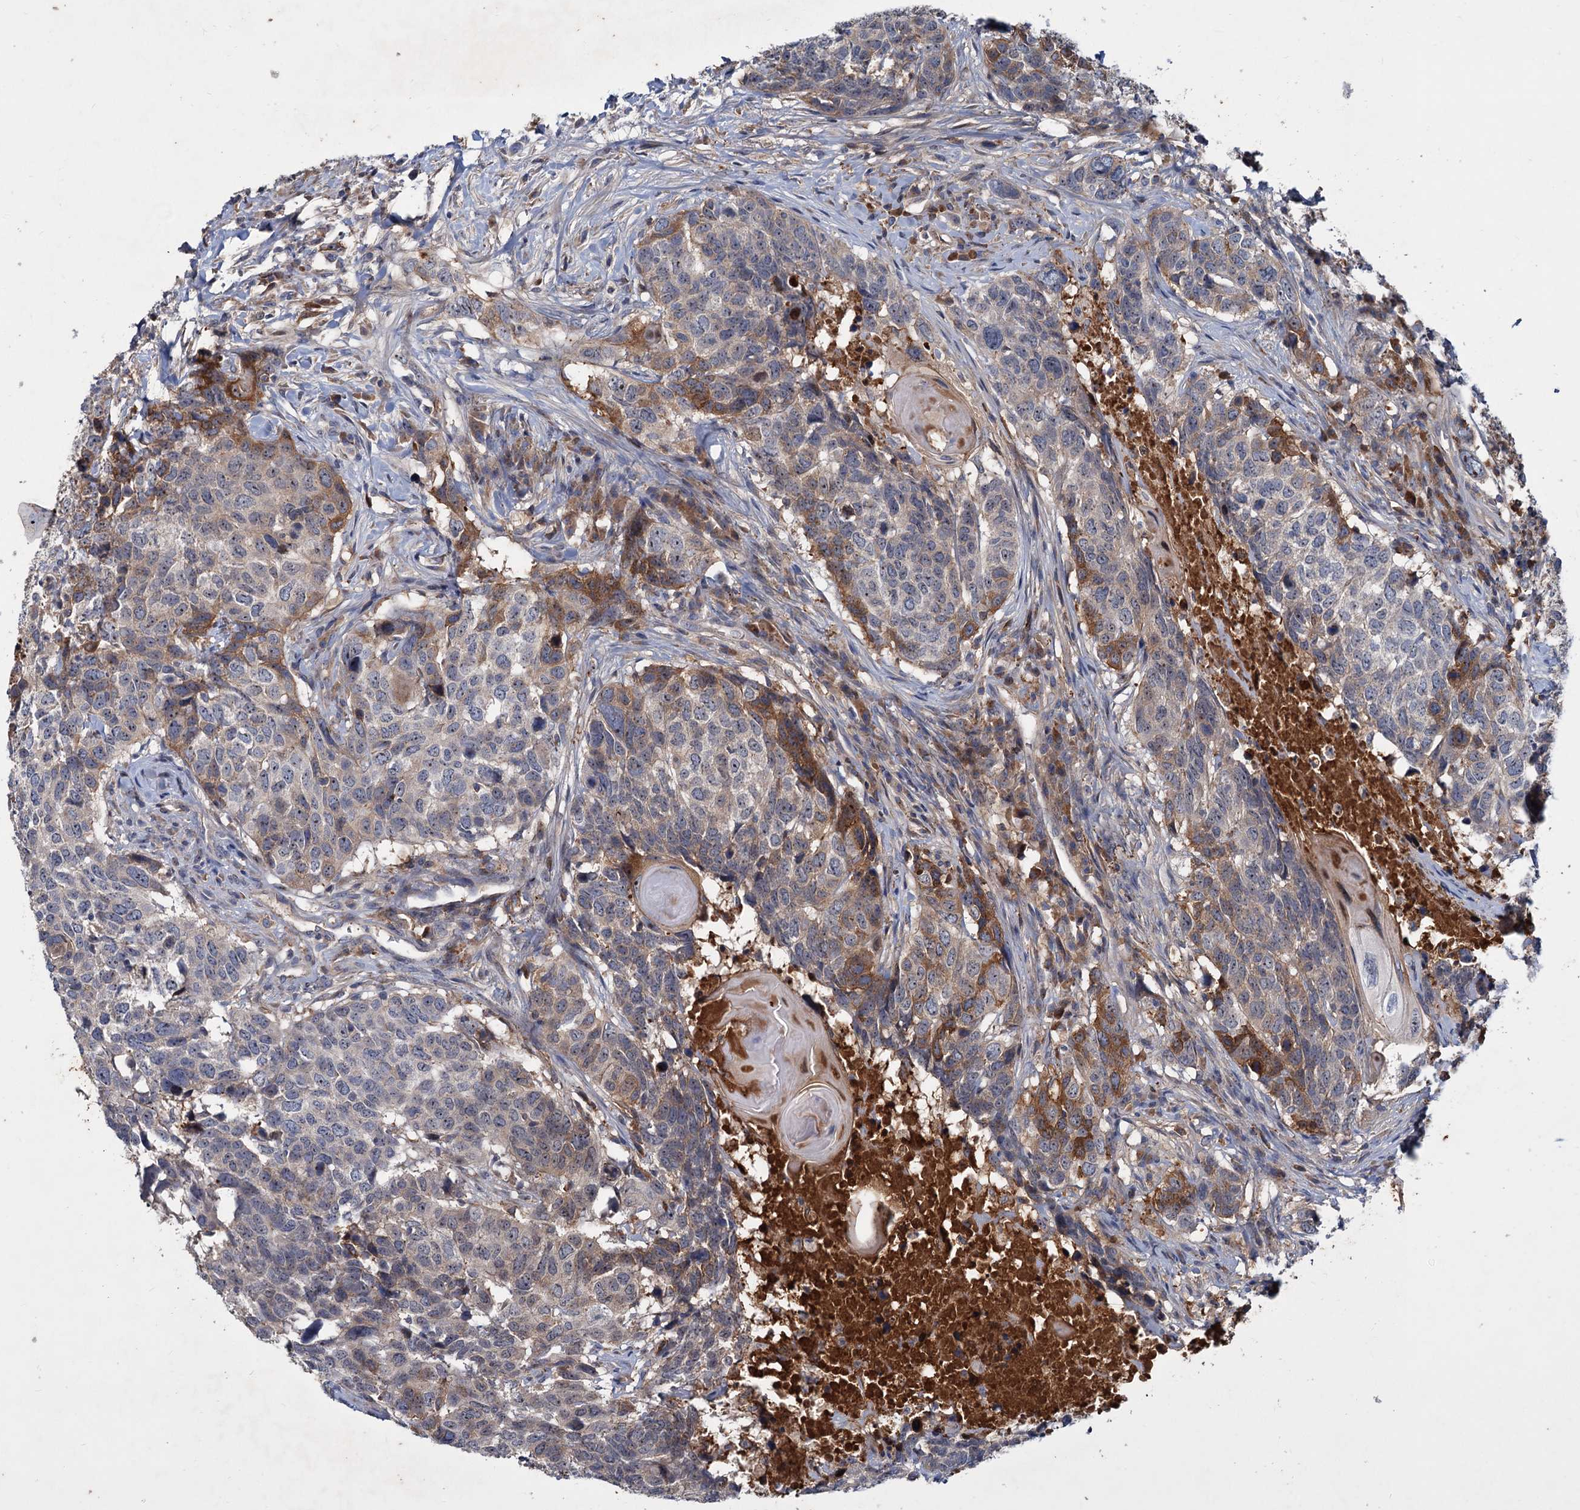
{"staining": {"intensity": "moderate", "quantity": "<25%", "location": "cytoplasmic/membranous"}, "tissue": "head and neck cancer", "cell_type": "Tumor cells", "image_type": "cancer", "snomed": [{"axis": "morphology", "description": "Squamous cell carcinoma, NOS"}, {"axis": "topography", "description": "Head-Neck"}], "caption": "Immunohistochemical staining of human head and neck squamous cell carcinoma reveals low levels of moderate cytoplasmic/membranous protein staining in about <25% of tumor cells. (Brightfield microscopy of DAB IHC at high magnification).", "gene": "CHRD", "patient": {"sex": "male", "age": 66}}